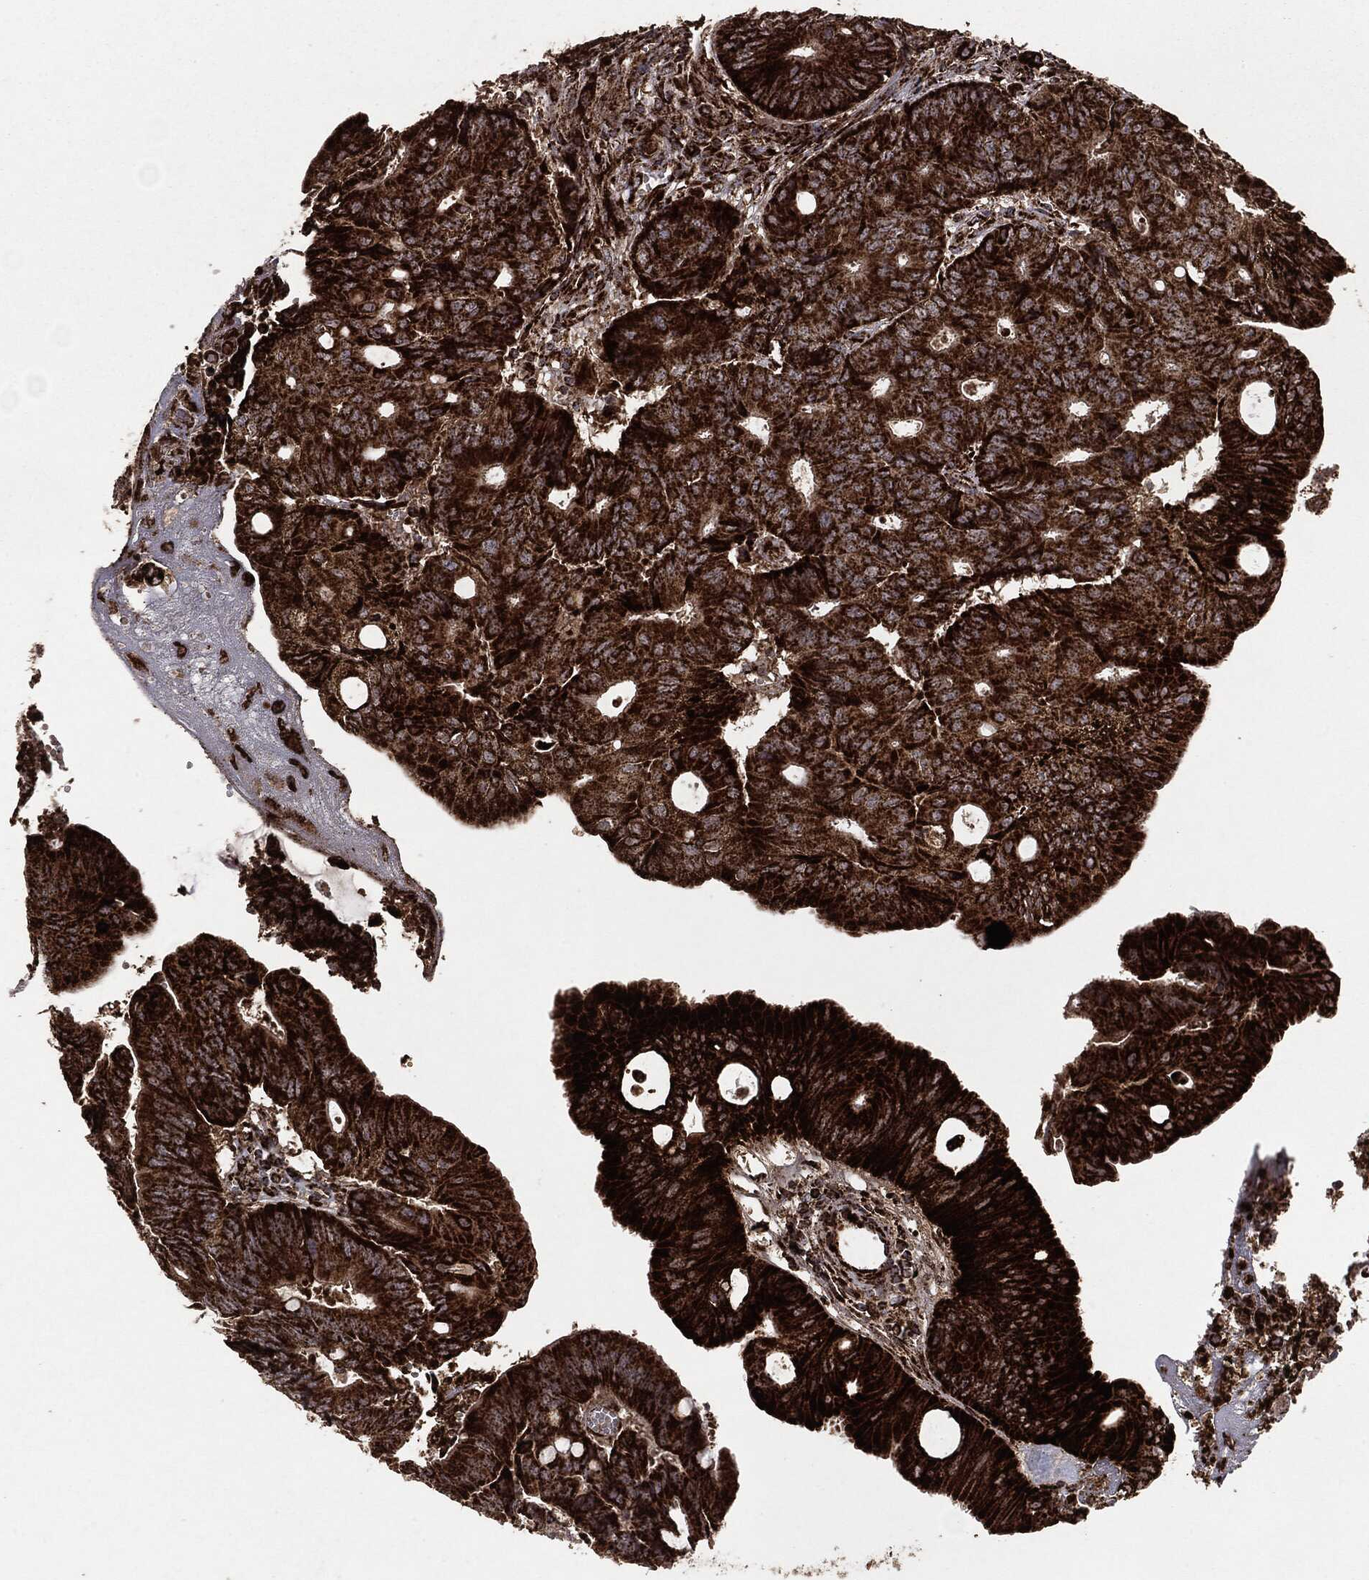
{"staining": {"intensity": "strong", "quantity": ">75%", "location": "cytoplasmic/membranous"}, "tissue": "colorectal cancer", "cell_type": "Tumor cells", "image_type": "cancer", "snomed": [{"axis": "morphology", "description": "Normal tissue, NOS"}, {"axis": "morphology", "description": "Adenocarcinoma, NOS"}, {"axis": "topography", "description": "Colon"}], "caption": "Immunohistochemistry (IHC) of colorectal cancer (adenocarcinoma) exhibits high levels of strong cytoplasmic/membranous staining in approximately >75% of tumor cells.", "gene": "MAP2K1", "patient": {"sex": "male", "age": 65}}